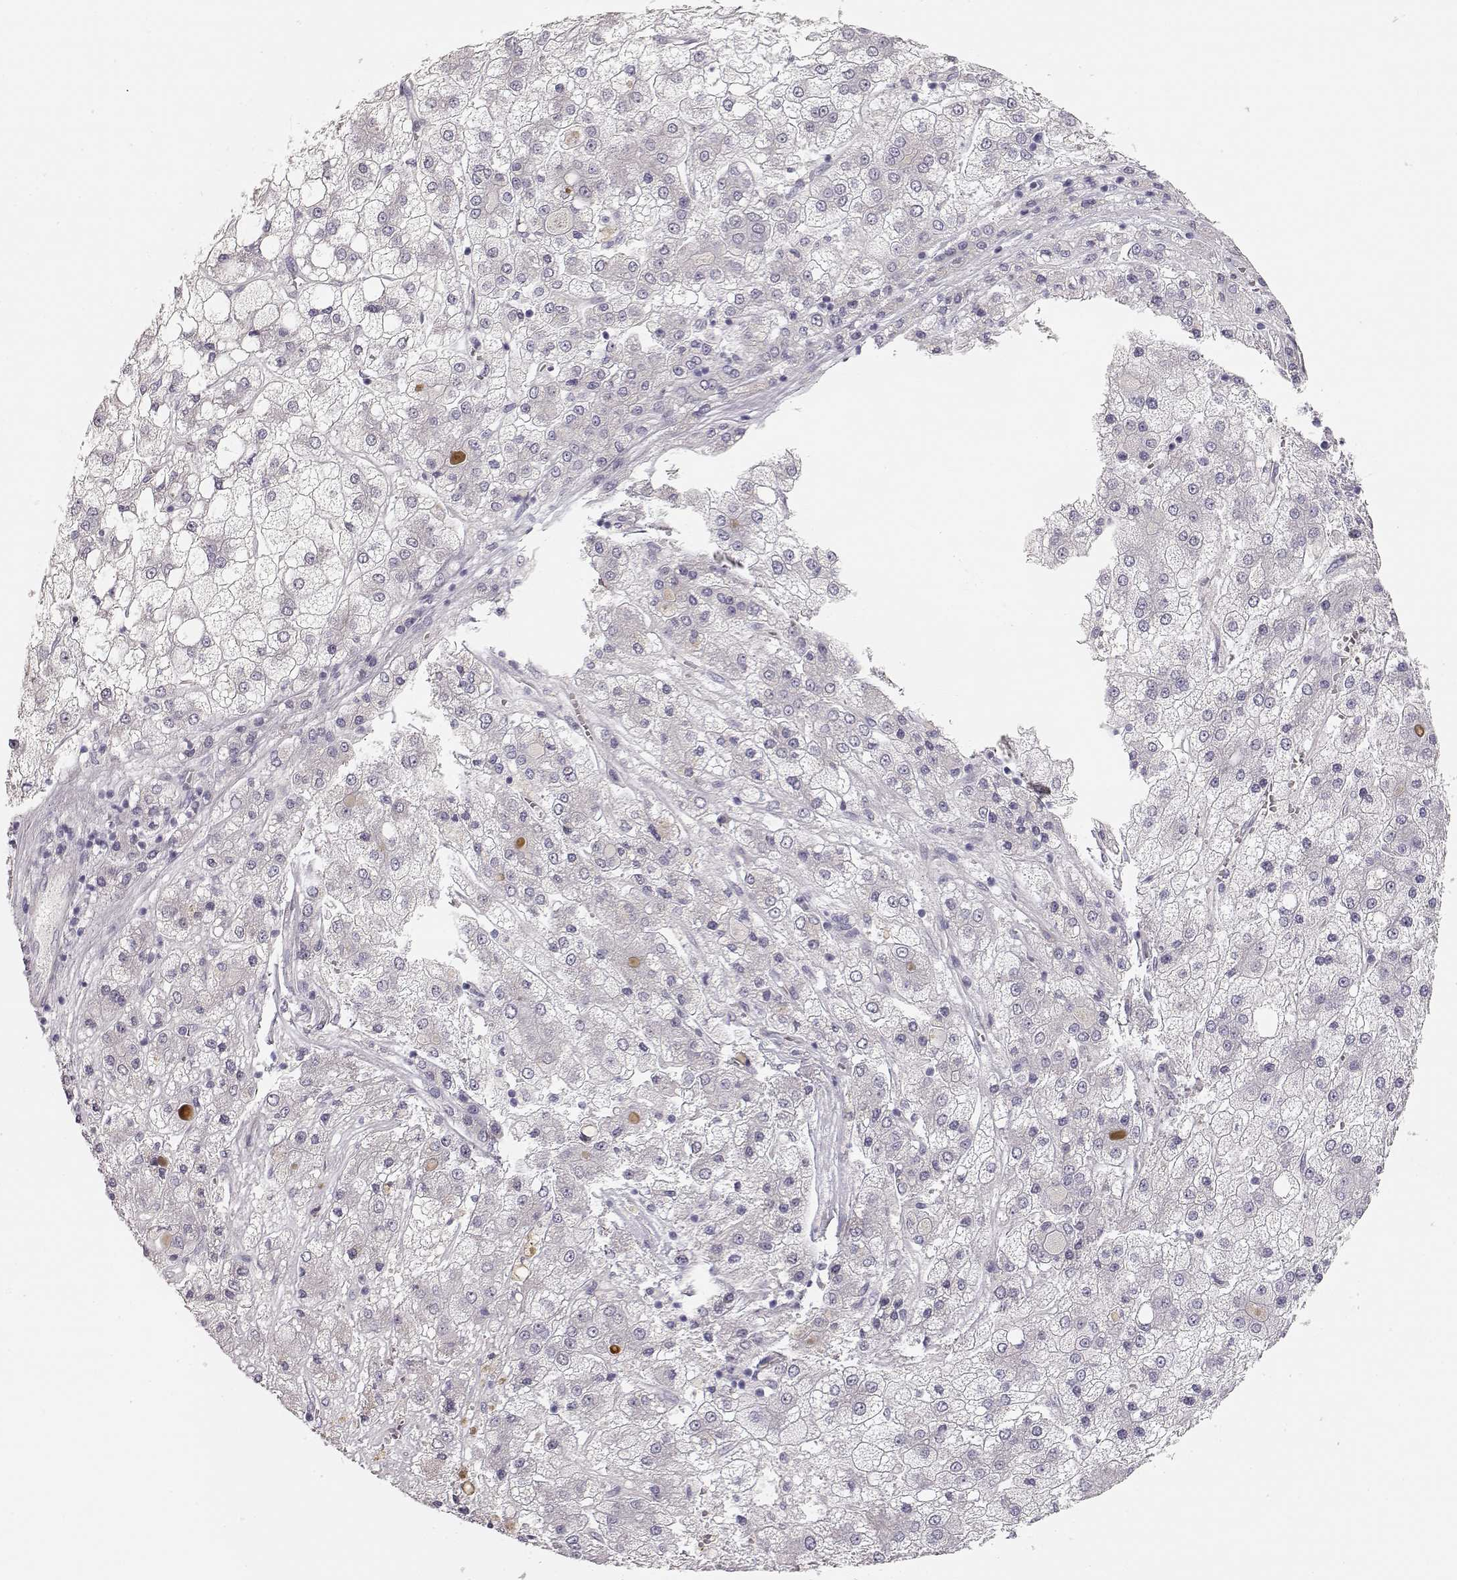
{"staining": {"intensity": "negative", "quantity": "none", "location": "none"}, "tissue": "liver cancer", "cell_type": "Tumor cells", "image_type": "cancer", "snomed": [{"axis": "morphology", "description": "Carcinoma, Hepatocellular, NOS"}, {"axis": "topography", "description": "Liver"}], "caption": "A histopathology image of human hepatocellular carcinoma (liver) is negative for staining in tumor cells. The staining was performed using DAB to visualize the protein expression in brown, while the nuclei were stained in blue with hematoxylin (Magnification: 20x).", "gene": "TTC26", "patient": {"sex": "male", "age": 73}}